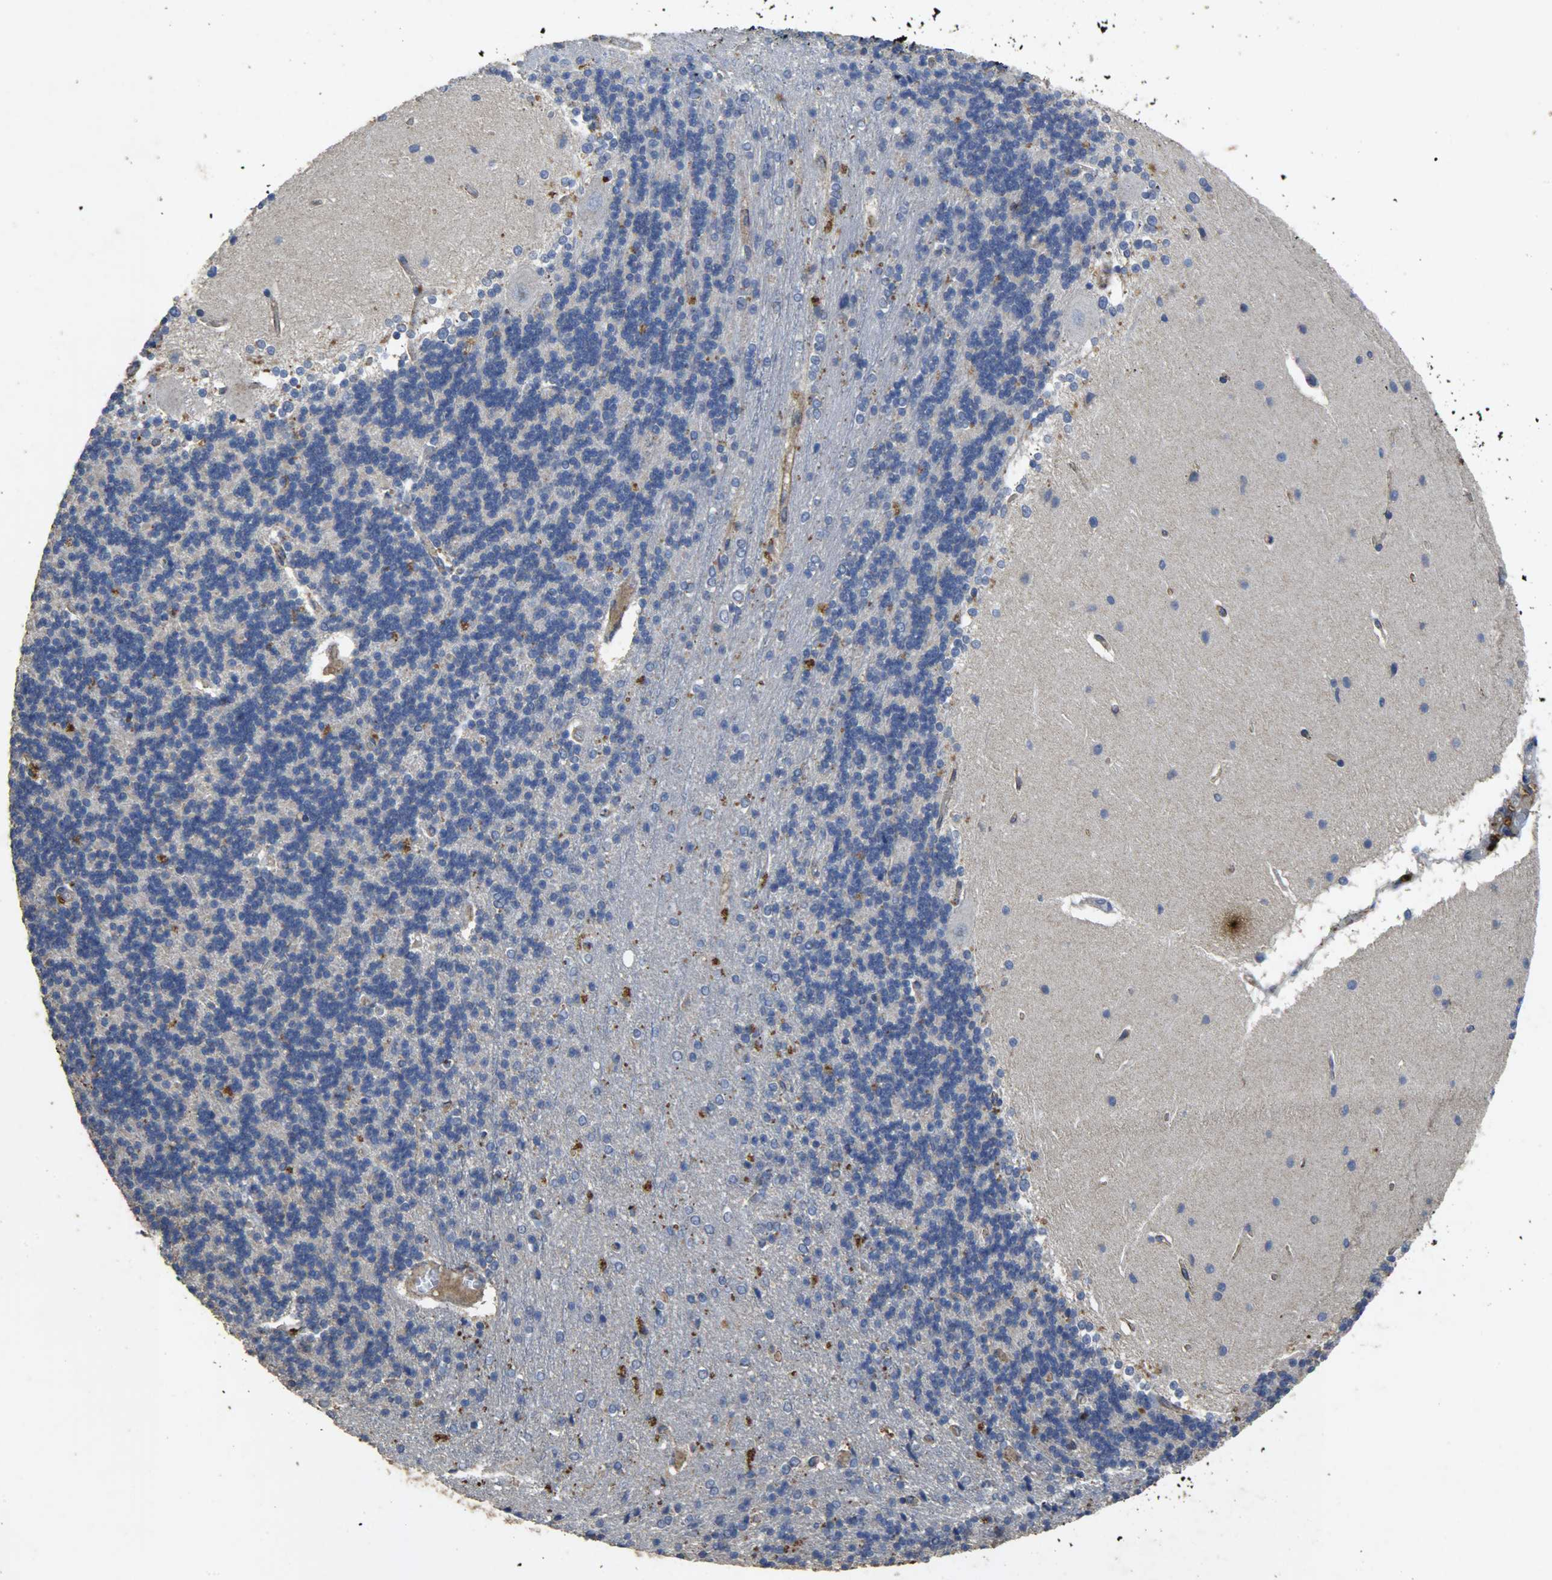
{"staining": {"intensity": "moderate", "quantity": "<25%", "location": "cytoplasmic/membranous"}, "tissue": "cerebellum", "cell_type": "Cells in granular layer", "image_type": "normal", "snomed": [{"axis": "morphology", "description": "Normal tissue, NOS"}, {"axis": "topography", "description": "Cerebellum"}], "caption": "An immunohistochemistry (IHC) histopathology image of unremarkable tissue is shown. Protein staining in brown shows moderate cytoplasmic/membranous positivity in cerebellum within cells in granular layer.", "gene": "TPM4", "patient": {"sex": "female", "age": 54}}